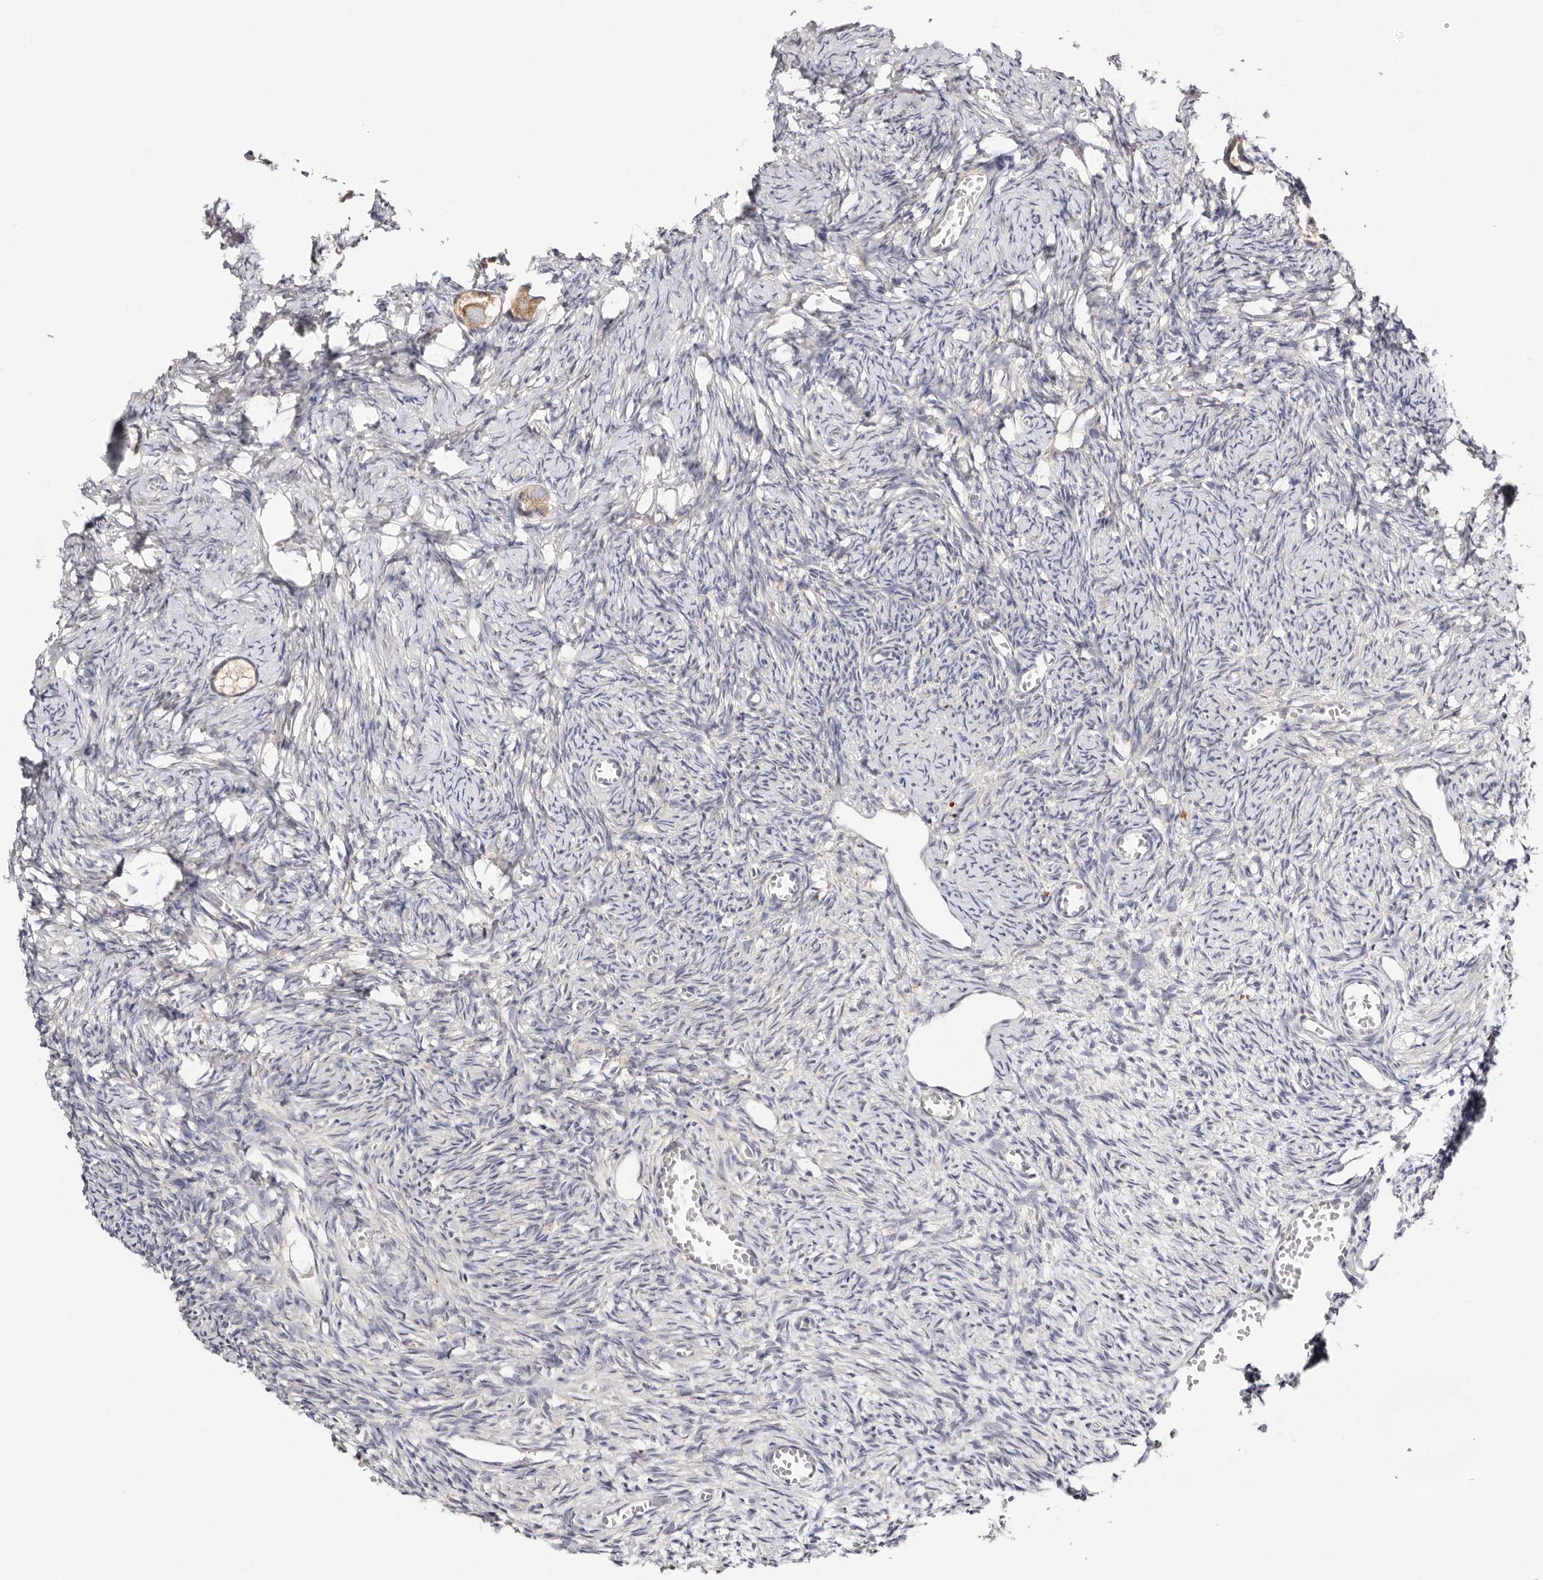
{"staining": {"intensity": "weak", "quantity": ">75%", "location": "cytoplasmic/membranous"}, "tissue": "ovary", "cell_type": "Follicle cells", "image_type": "normal", "snomed": [{"axis": "morphology", "description": "Normal tissue, NOS"}, {"axis": "topography", "description": "Ovary"}], "caption": "About >75% of follicle cells in unremarkable human ovary reveal weak cytoplasmic/membranous protein expression as visualized by brown immunohistochemical staining.", "gene": "VIPAS39", "patient": {"sex": "female", "age": 27}}